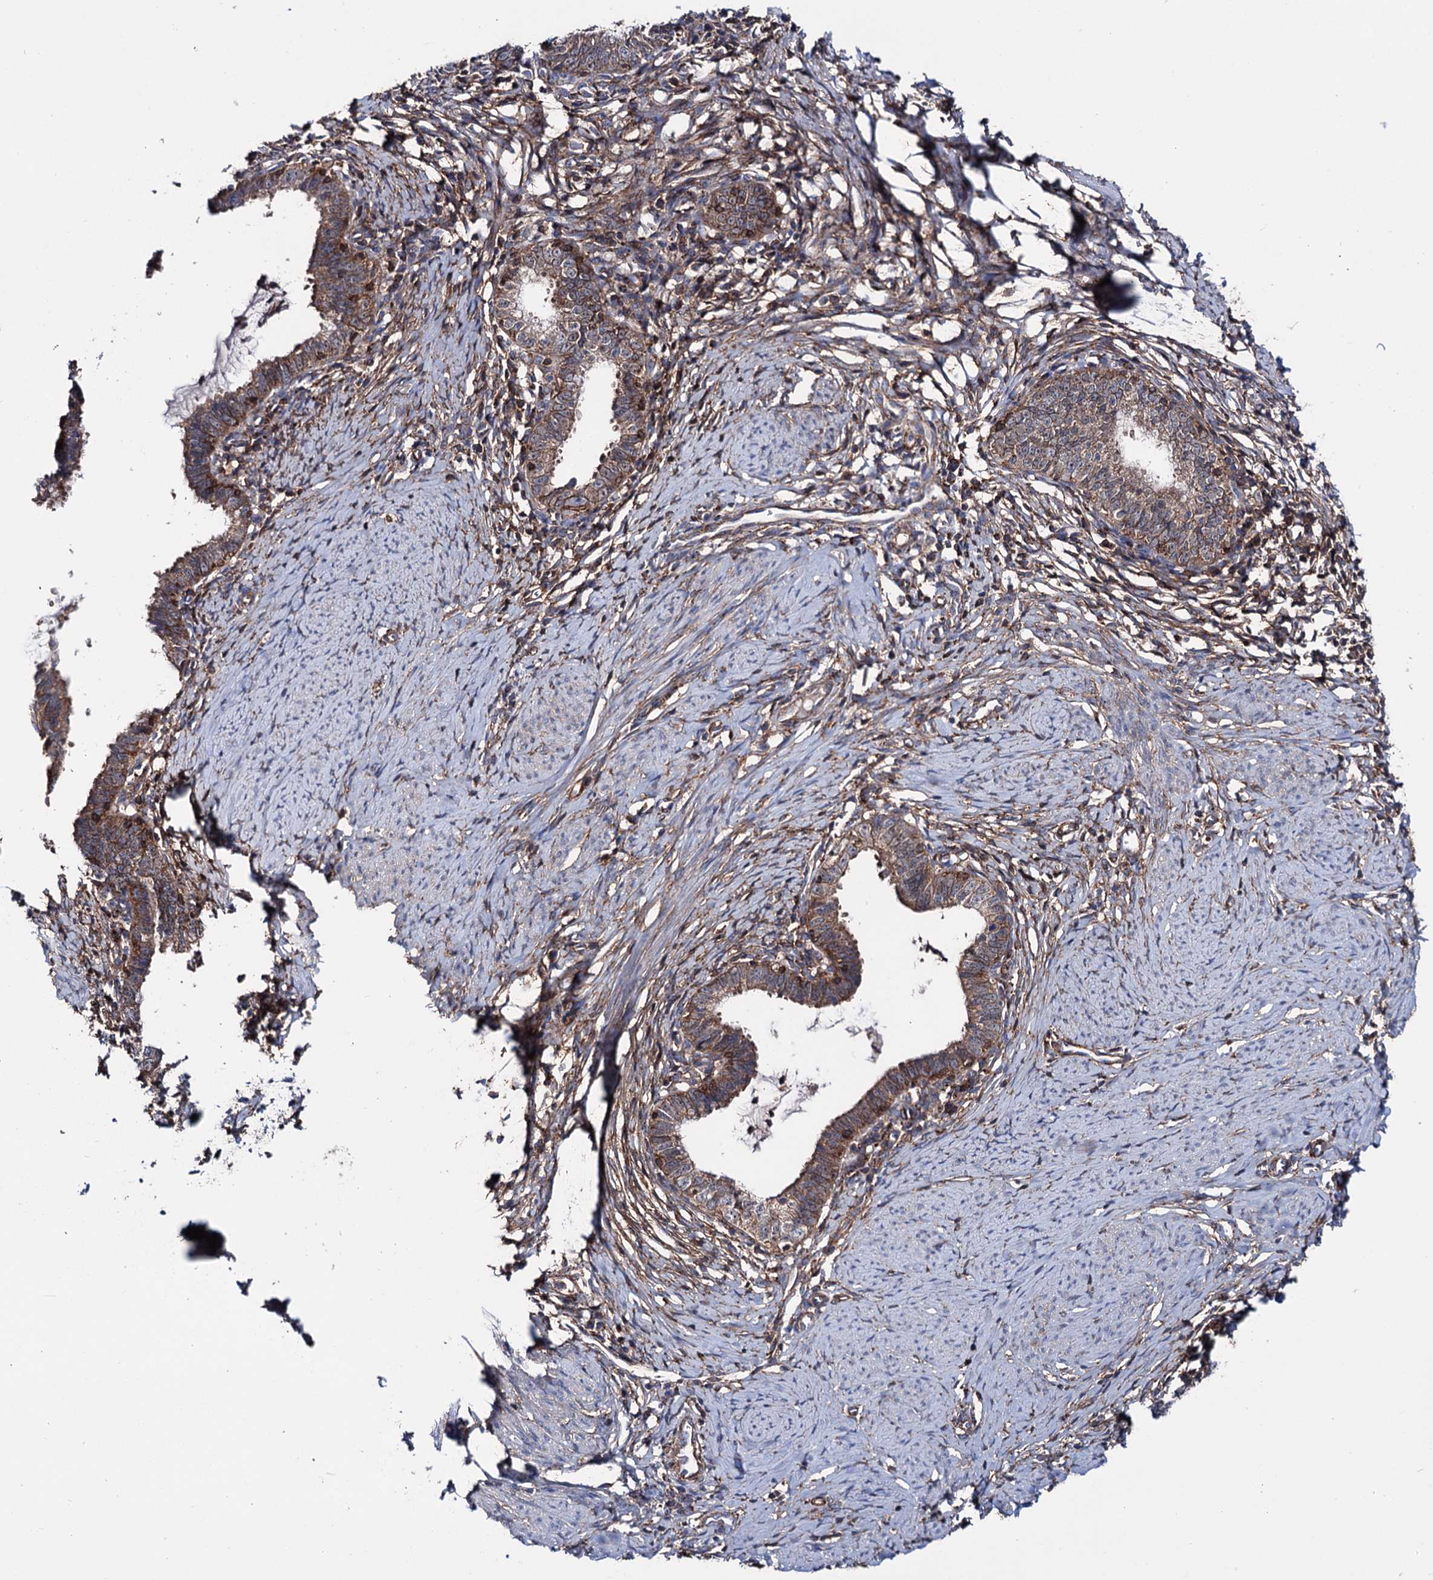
{"staining": {"intensity": "moderate", "quantity": ">75%", "location": "cytoplasmic/membranous"}, "tissue": "cervical cancer", "cell_type": "Tumor cells", "image_type": "cancer", "snomed": [{"axis": "morphology", "description": "Adenocarcinoma, NOS"}, {"axis": "topography", "description": "Cervix"}], "caption": "The micrograph demonstrates immunohistochemical staining of adenocarcinoma (cervical). There is moderate cytoplasmic/membranous staining is present in approximately >75% of tumor cells. Nuclei are stained in blue.", "gene": "DEF6", "patient": {"sex": "female", "age": 36}}